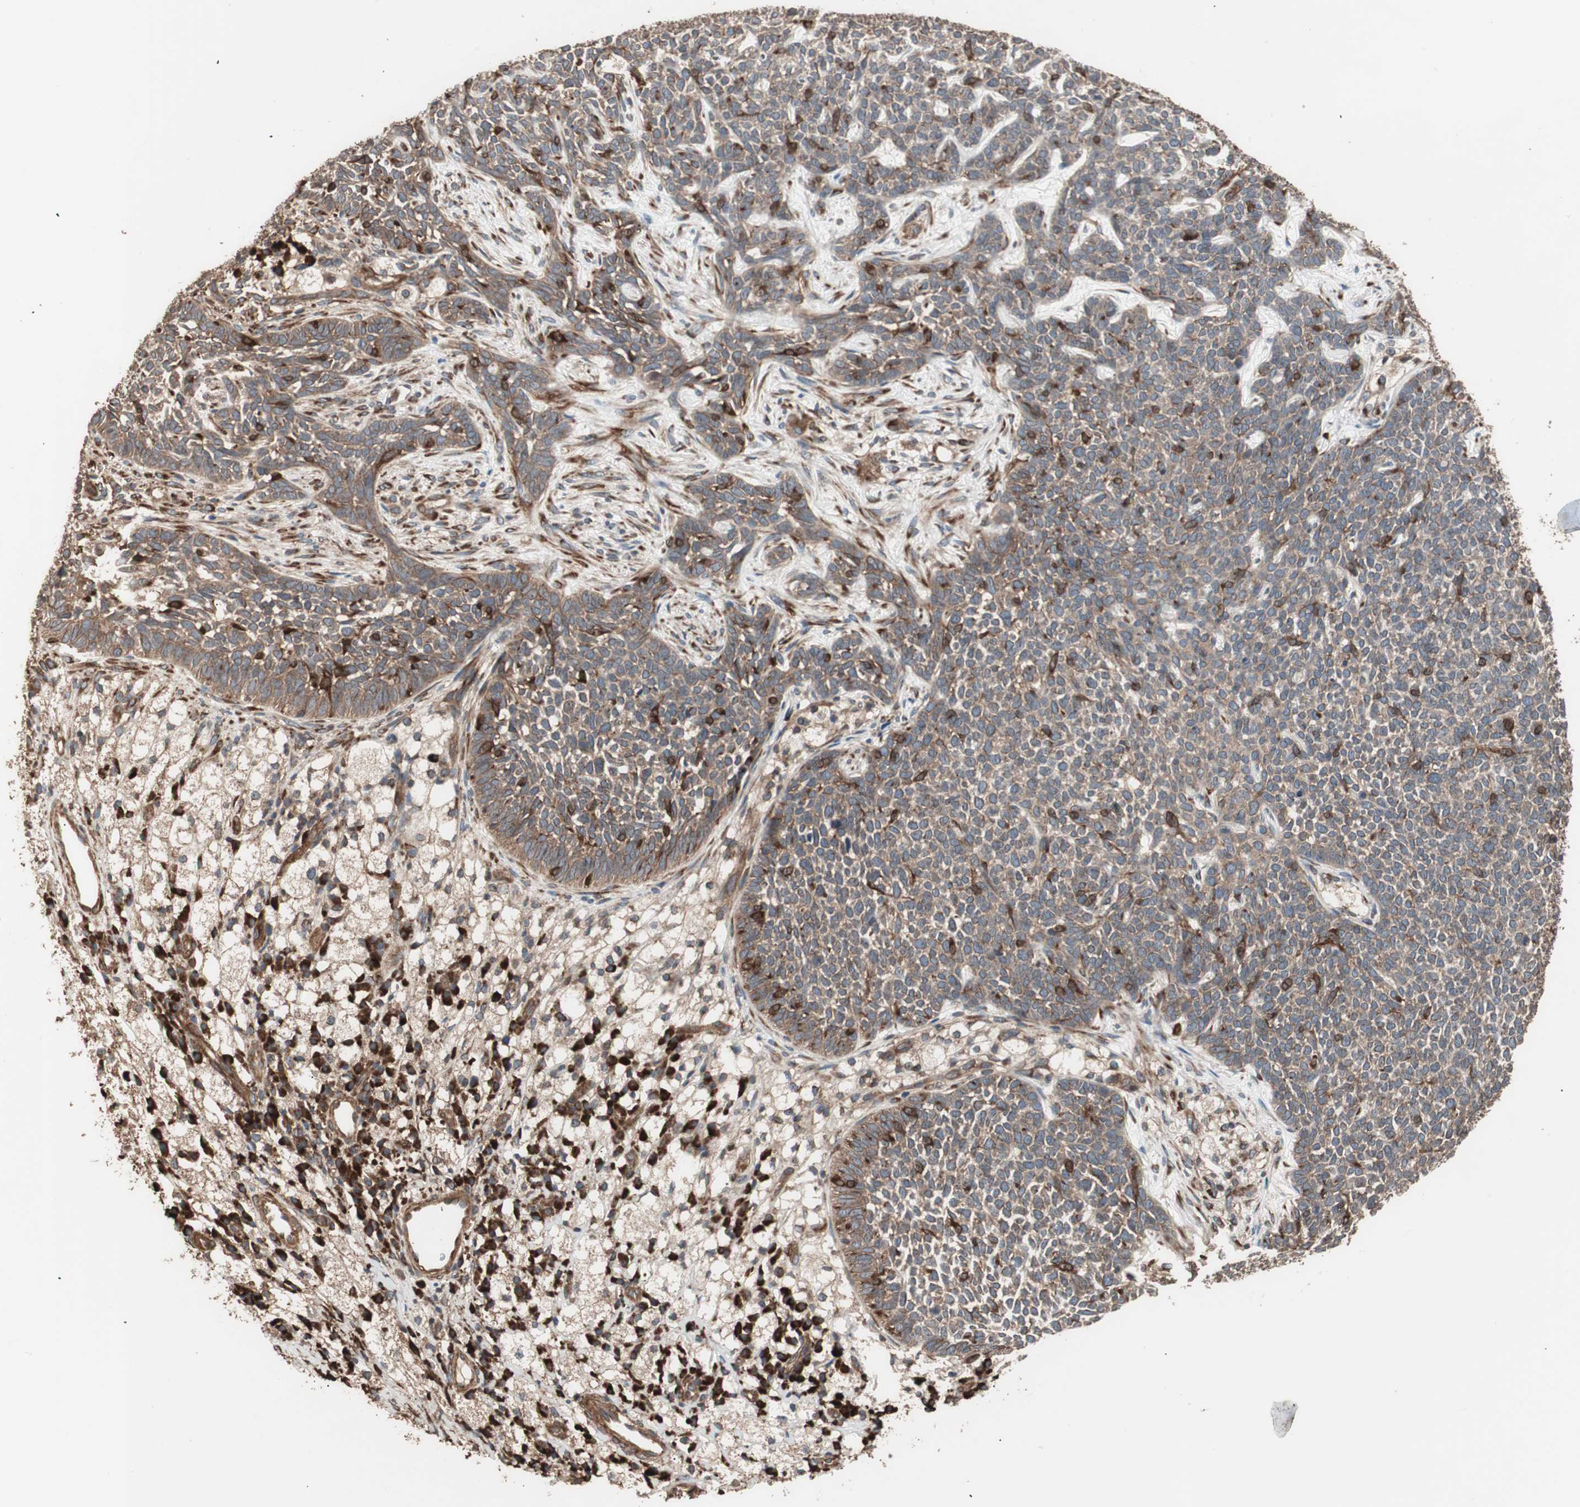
{"staining": {"intensity": "moderate", "quantity": "25%-75%", "location": "cytoplasmic/membranous"}, "tissue": "skin cancer", "cell_type": "Tumor cells", "image_type": "cancer", "snomed": [{"axis": "morphology", "description": "Basal cell carcinoma"}, {"axis": "topography", "description": "Skin"}], "caption": "Moderate cytoplasmic/membranous positivity for a protein is present in about 25%-75% of tumor cells of basal cell carcinoma (skin) using immunohistochemistry (IHC).", "gene": "LZTS1", "patient": {"sex": "female", "age": 84}}